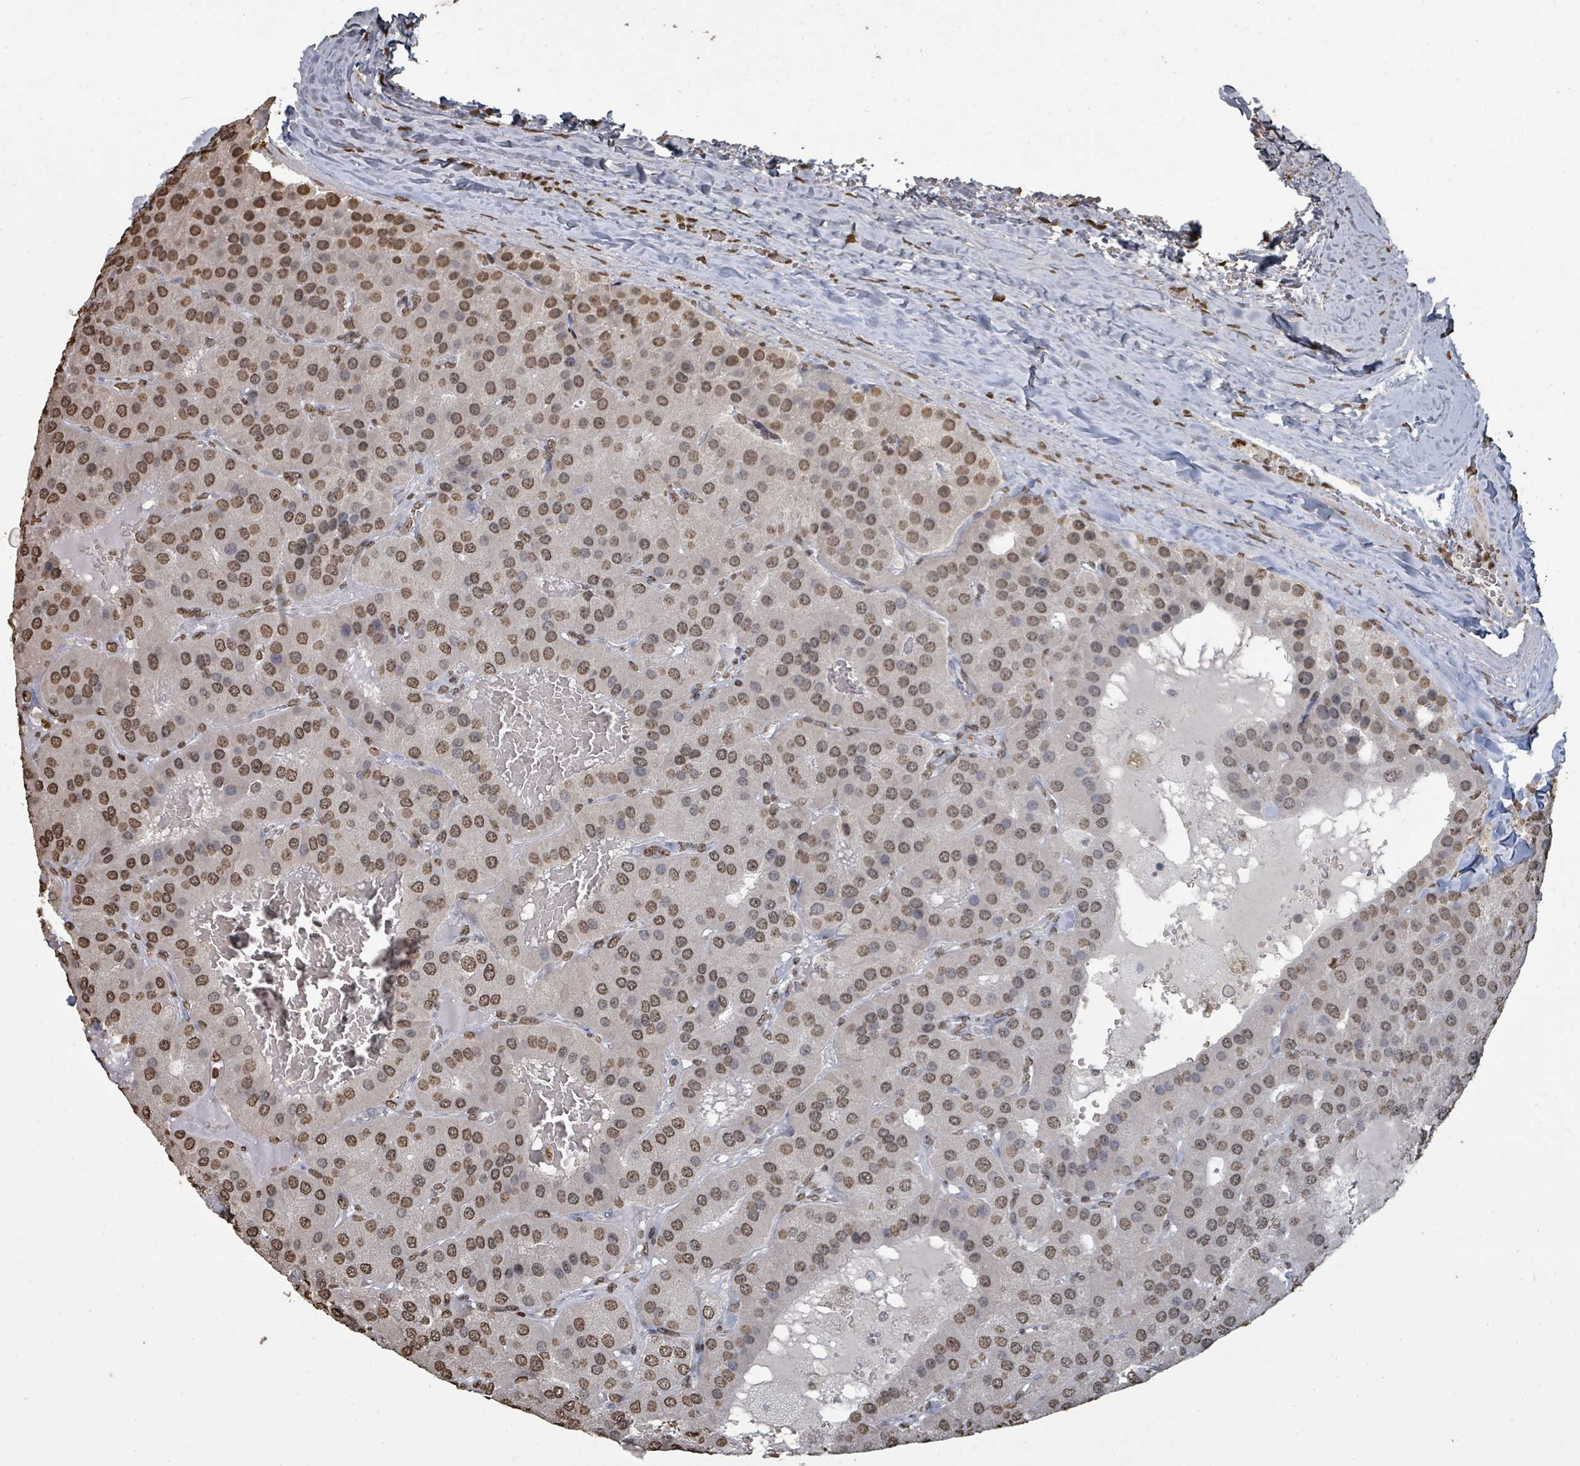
{"staining": {"intensity": "moderate", "quantity": ">75%", "location": "nuclear"}, "tissue": "parathyroid gland", "cell_type": "Glandular cells", "image_type": "normal", "snomed": [{"axis": "morphology", "description": "Normal tissue, NOS"}, {"axis": "morphology", "description": "Adenoma, NOS"}, {"axis": "topography", "description": "Parathyroid gland"}], "caption": "Immunohistochemistry image of benign human parathyroid gland stained for a protein (brown), which demonstrates medium levels of moderate nuclear expression in approximately >75% of glandular cells.", "gene": "MRPS12", "patient": {"sex": "female", "age": 86}}